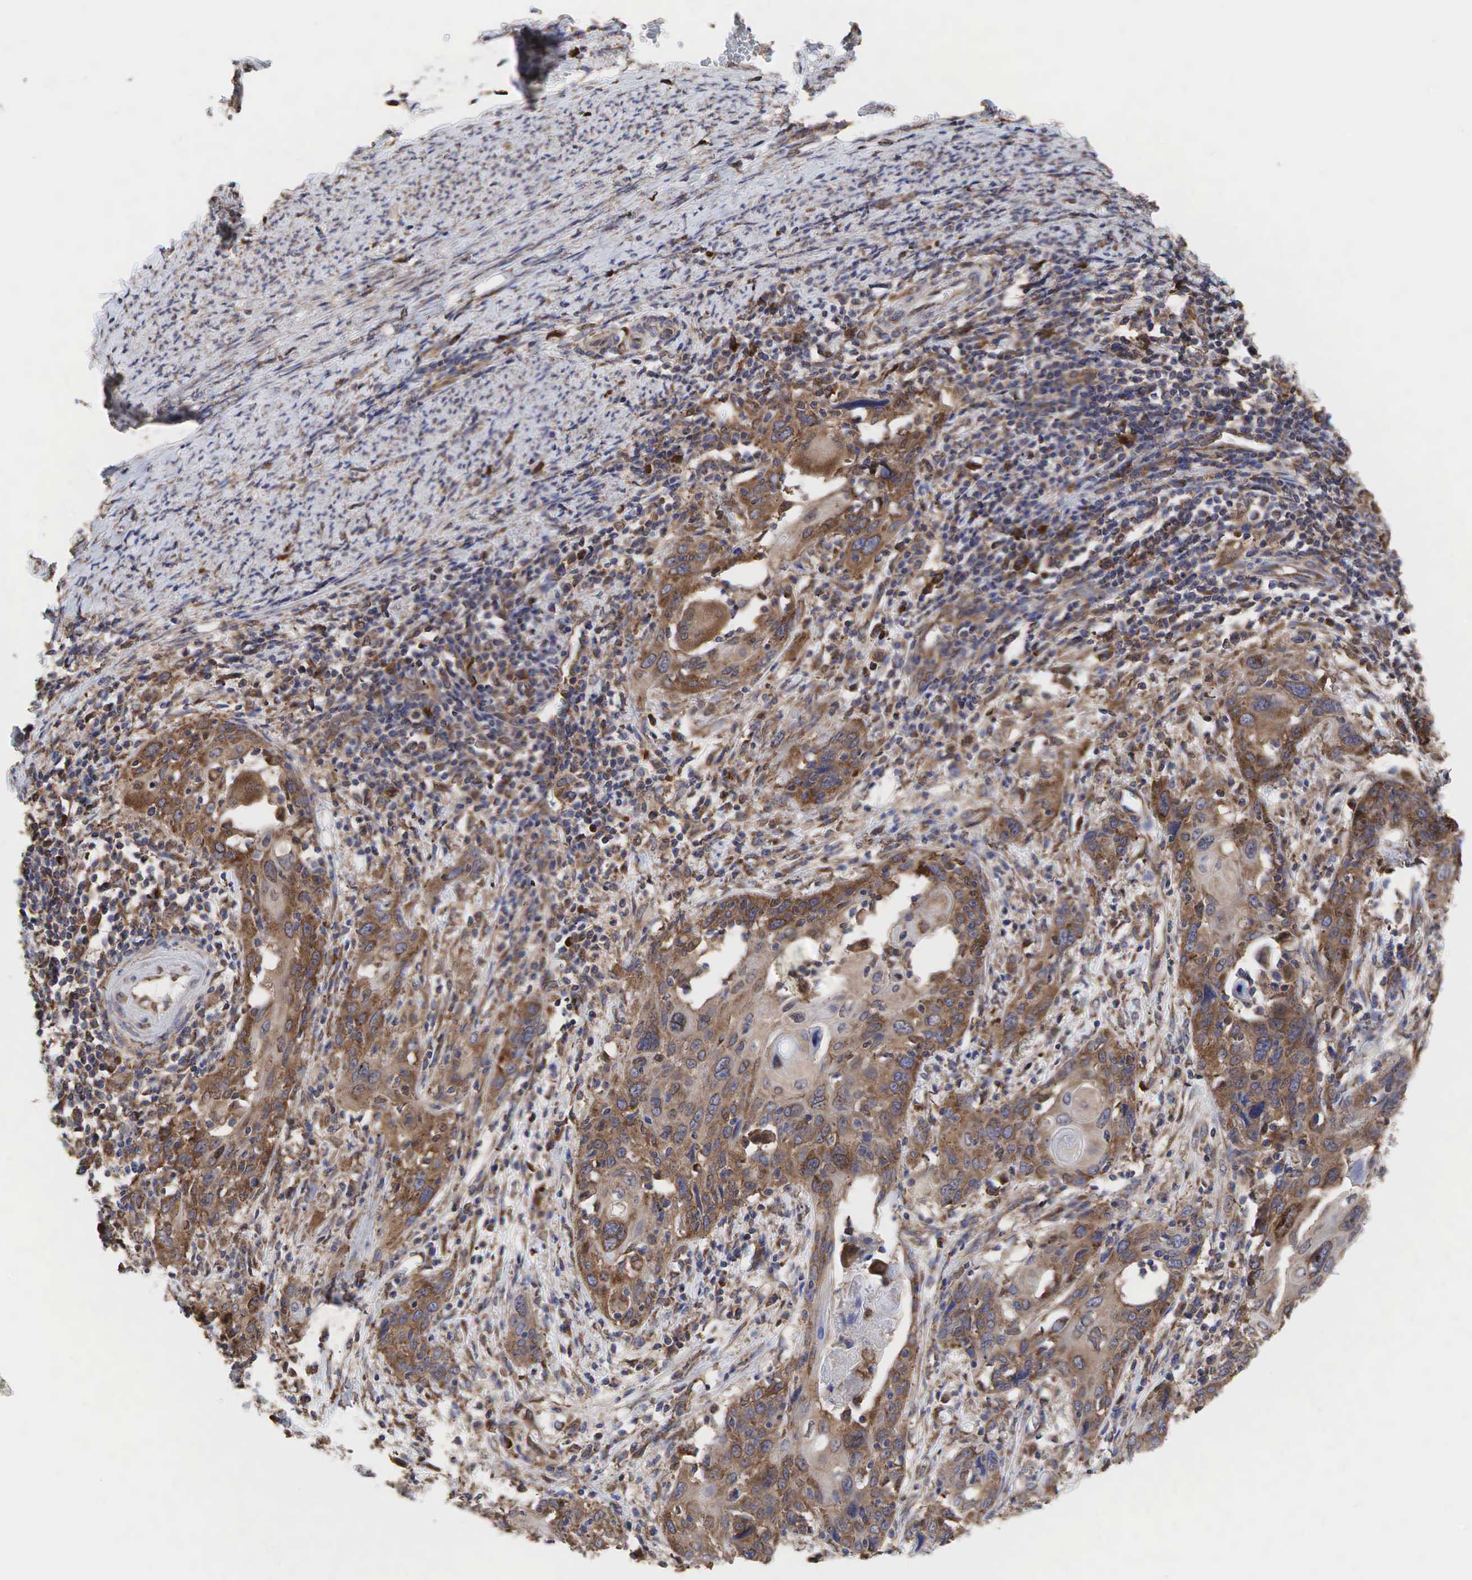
{"staining": {"intensity": "moderate", "quantity": ">75%", "location": "cytoplasmic/membranous"}, "tissue": "cervical cancer", "cell_type": "Tumor cells", "image_type": "cancer", "snomed": [{"axis": "morphology", "description": "Squamous cell carcinoma, NOS"}, {"axis": "topography", "description": "Cervix"}], "caption": "A high-resolution image shows immunohistochemistry (IHC) staining of cervical cancer, which displays moderate cytoplasmic/membranous staining in about >75% of tumor cells.", "gene": "PABPC5", "patient": {"sex": "female", "age": 54}}